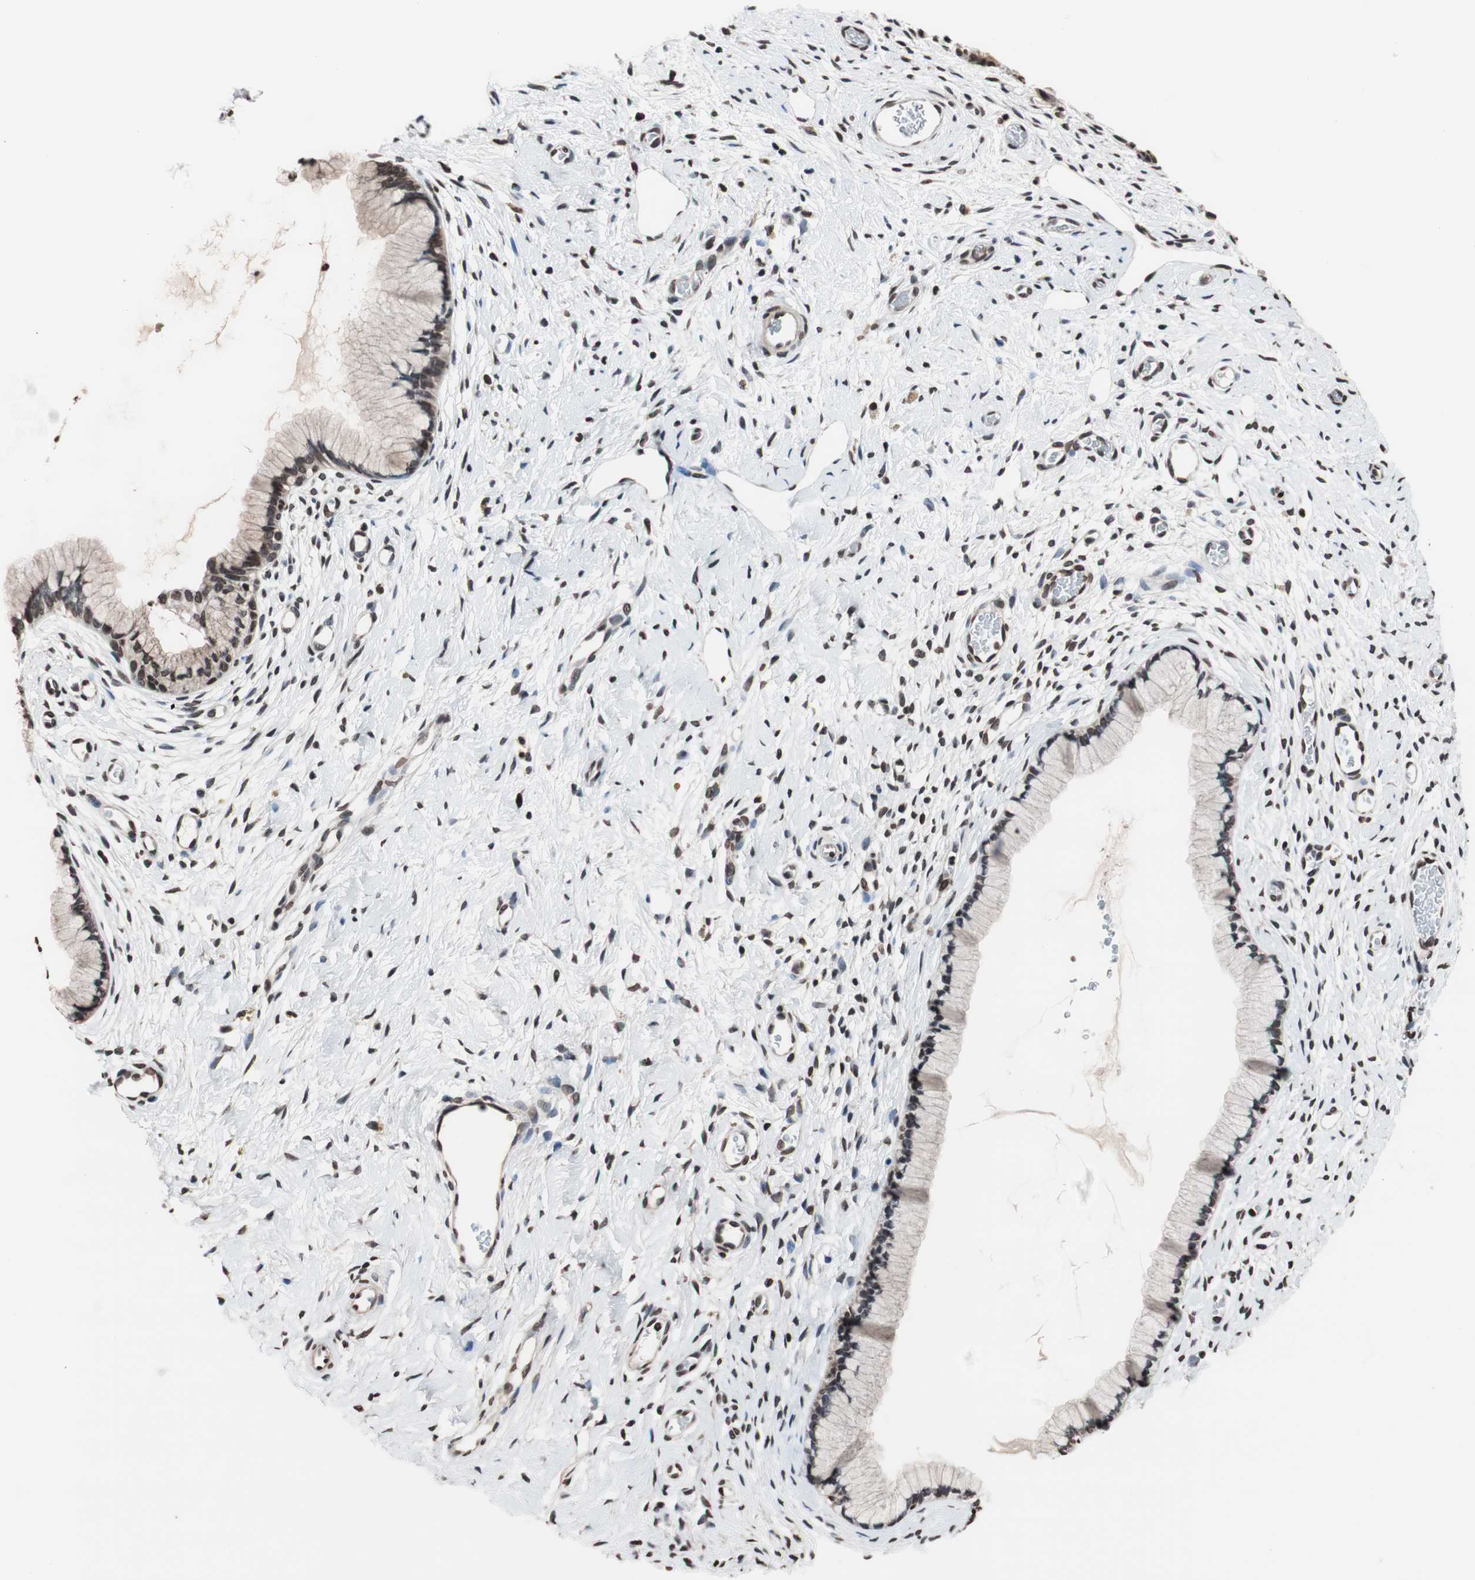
{"staining": {"intensity": "moderate", "quantity": ">75%", "location": "cytoplasmic/membranous,nuclear"}, "tissue": "cervix", "cell_type": "Glandular cells", "image_type": "normal", "snomed": [{"axis": "morphology", "description": "Normal tissue, NOS"}, {"axis": "topography", "description": "Cervix"}], "caption": "Immunohistochemistry histopathology image of benign cervix: human cervix stained using immunohistochemistry shows medium levels of moderate protein expression localized specifically in the cytoplasmic/membranous,nuclear of glandular cells, appearing as a cytoplasmic/membranous,nuclear brown color.", "gene": "RFC1", "patient": {"sex": "female", "age": 65}}